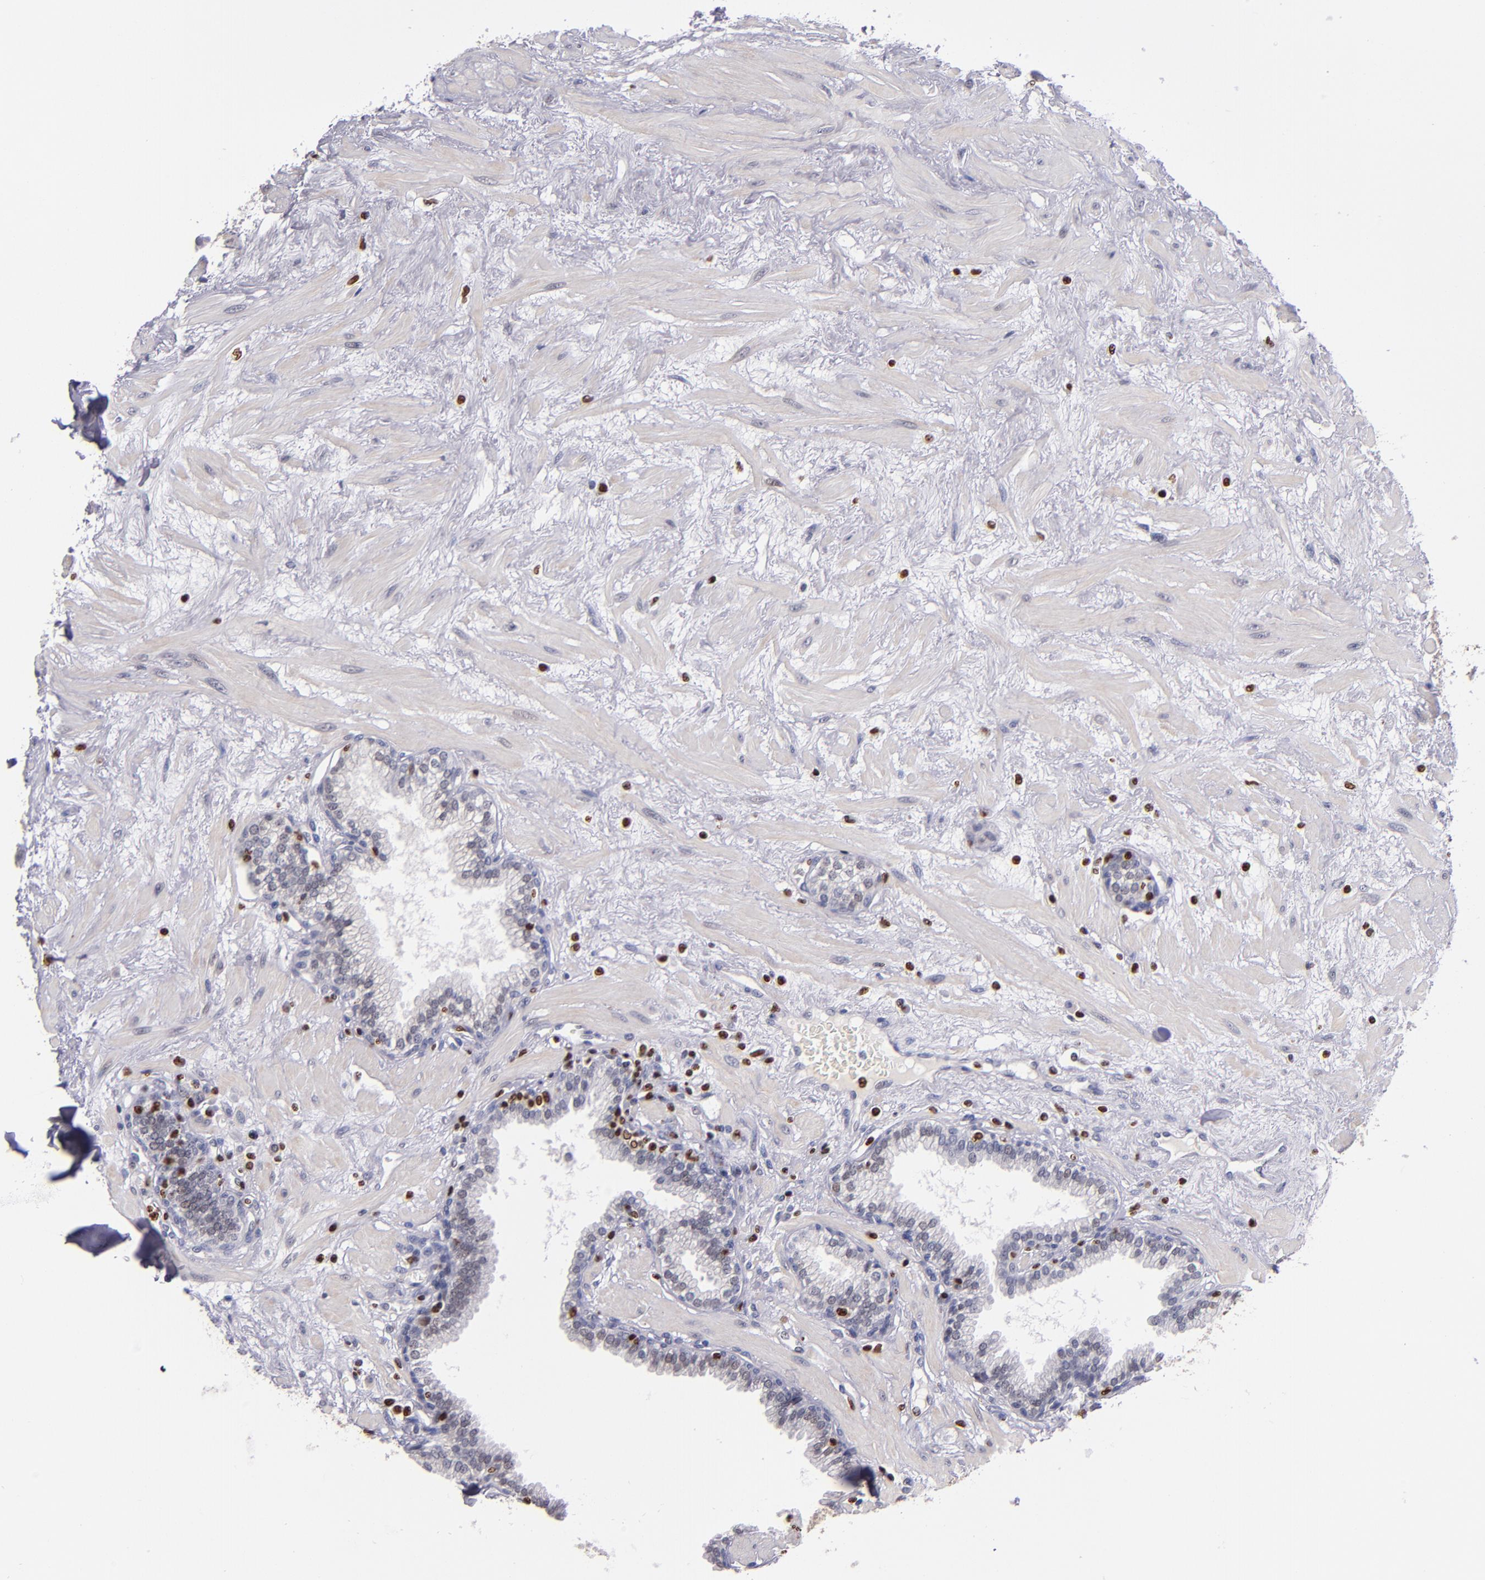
{"staining": {"intensity": "moderate", "quantity": "<25%", "location": "nuclear"}, "tissue": "prostate", "cell_type": "Glandular cells", "image_type": "normal", "snomed": [{"axis": "morphology", "description": "Normal tissue, NOS"}, {"axis": "topography", "description": "Prostate"}], "caption": "An image of human prostate stained for a protein shows moderate nuclear brown staining in glandular cells.", "gene": "CDKL5", "patient": {"sex": "male", "age": 64}}